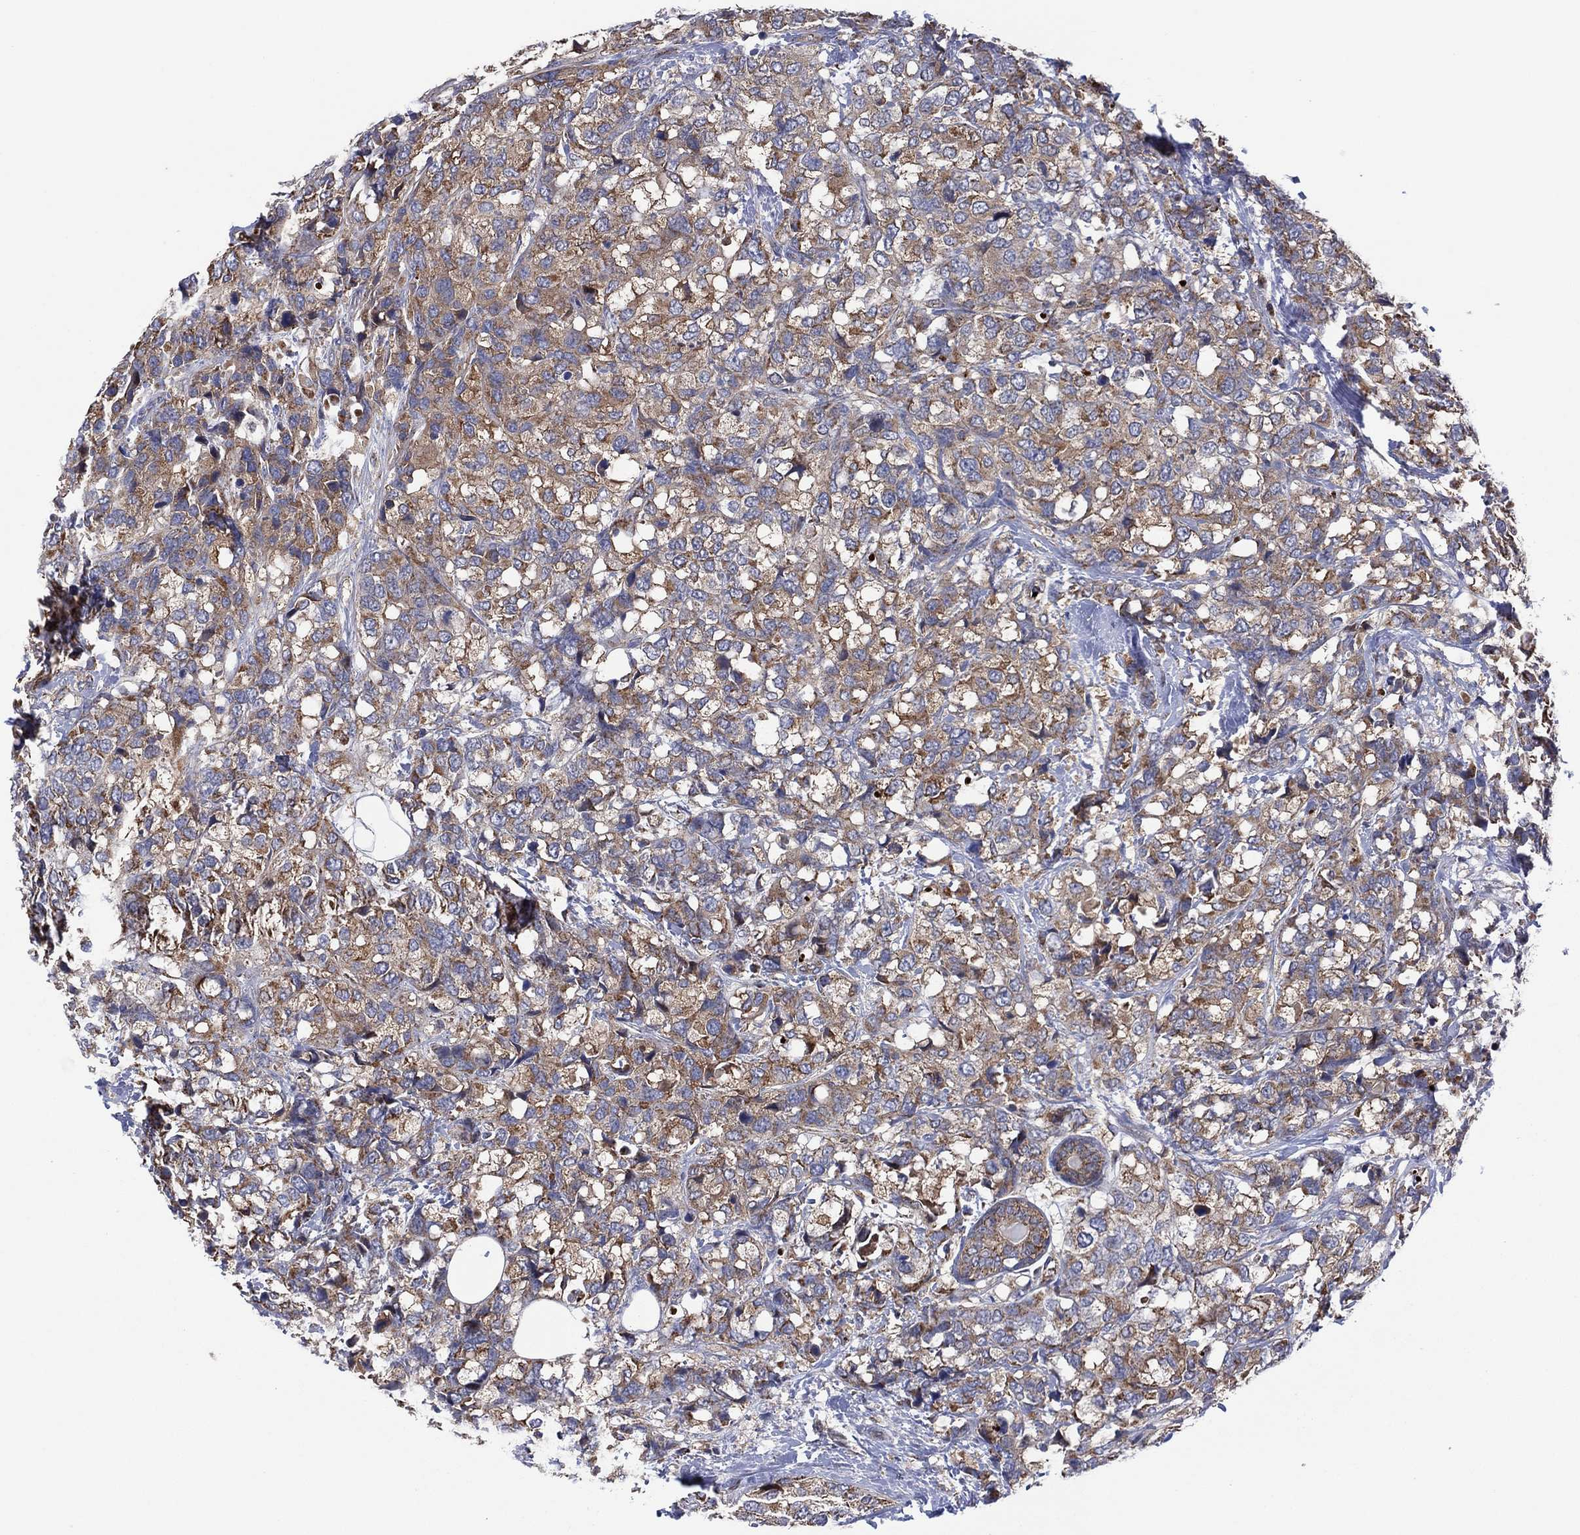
{"staining": {"intensity": "weak", "quantity": ">75%", "location": "cytoplasmic/membranous"}, "tissue": "breast cancer", "cell_type": "Tumor cells", "image_type": "cancer", "snomed": [{"axis": "morphology", "description": "Lobular carcinoma"}, {"axis": "topography", "description": "Breast"}], "caption": "Immunohistochemistry (IHC) photomicrograph of breast lobular carcinoma stained for a protein (brown), which exhibits low levels of weak cytoplasmic/membranous expression in about >75% of tumor cells.", "gene": "PIDD1", "patient": {"sex": "female", "age": 59}}